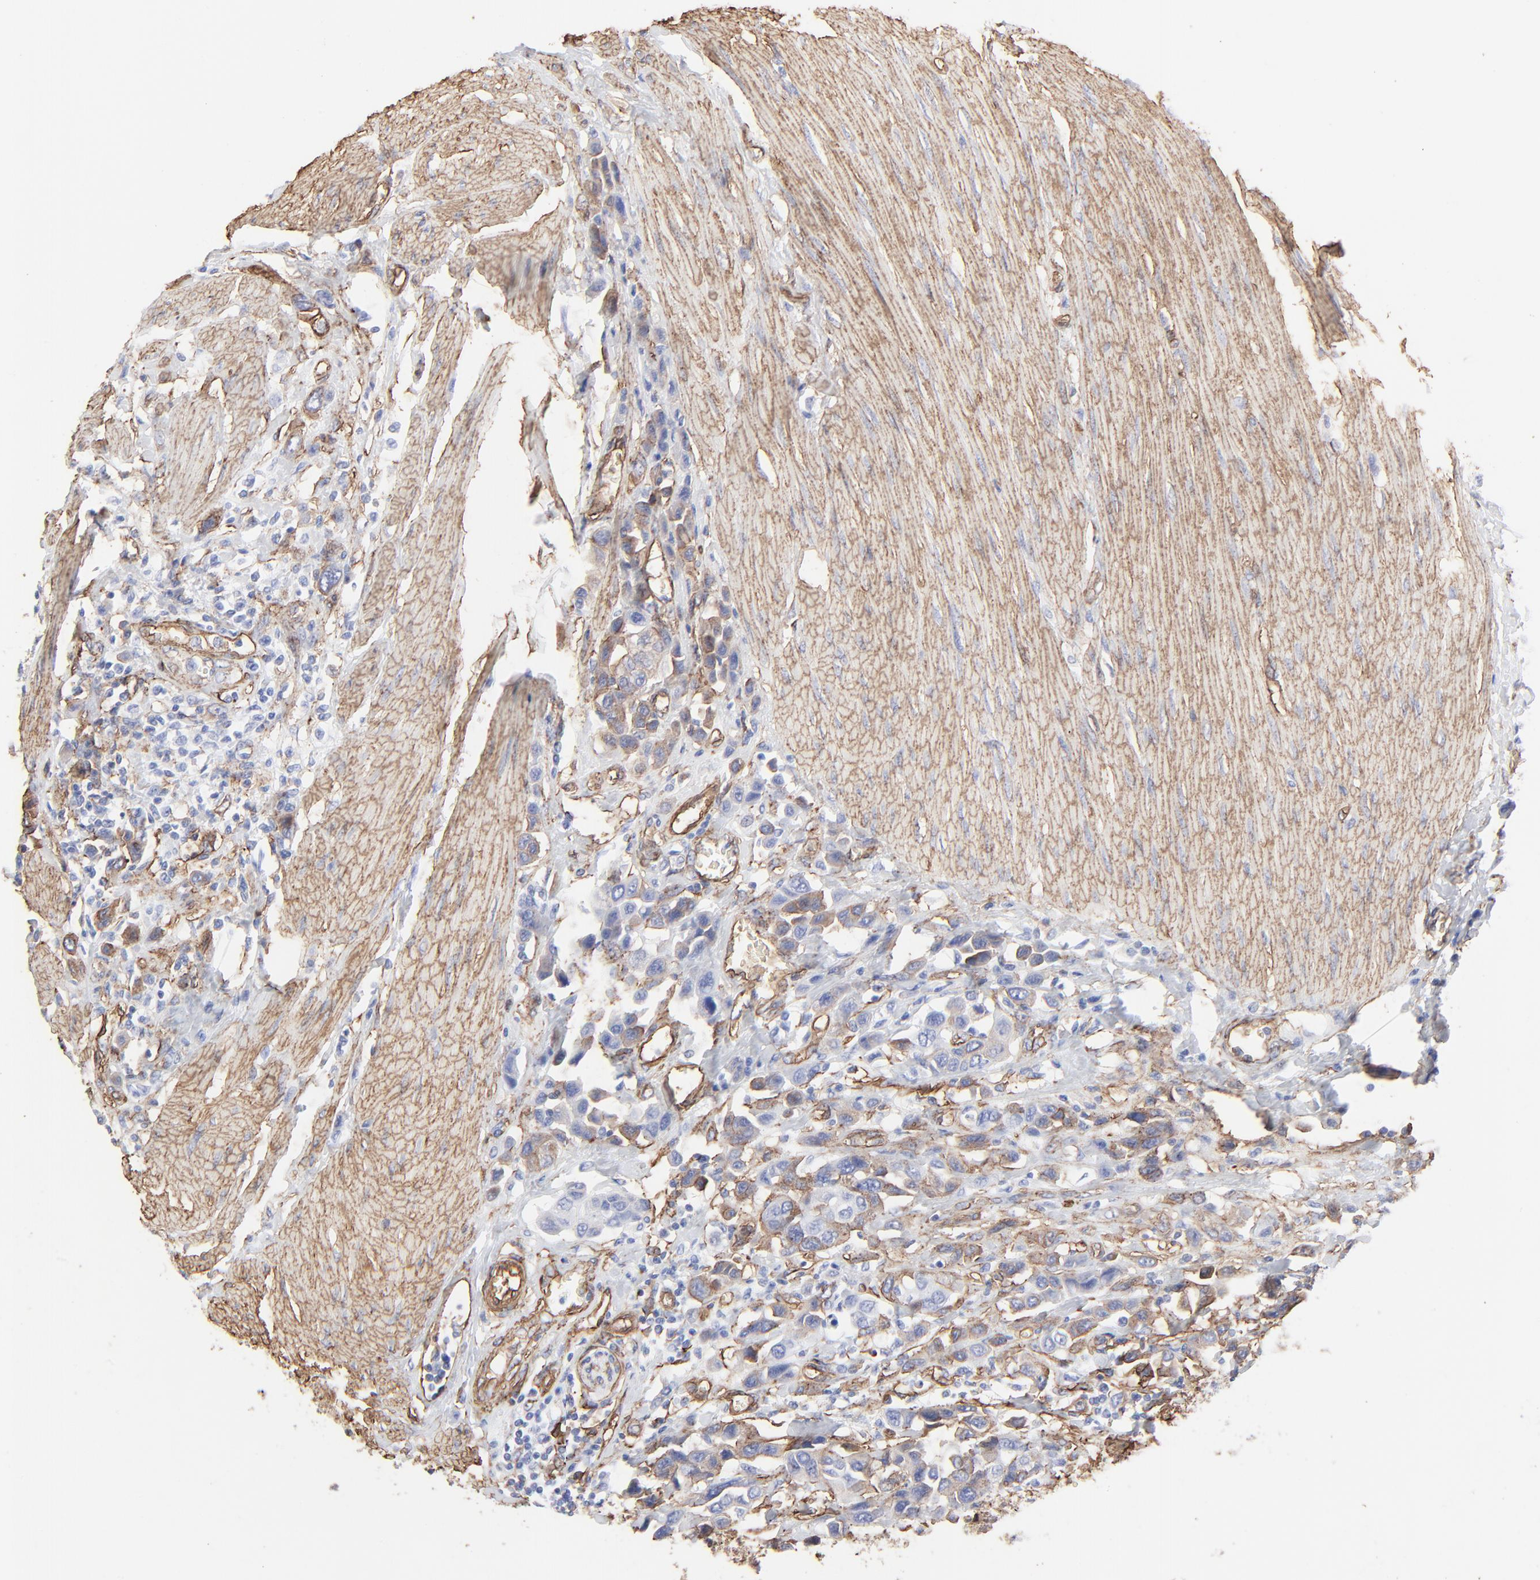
{"staining": {"intensity": "moderate", "quantity": "25%-75%", "location": "cytoplasmic/membranous"}, "tissue": "urothelial cancer", "cell_type": "Tumor cells", "image_type": "cancer", "snomed": [{"axis": "morphology", "description": "Urothelial carcinoma, High grade"}, {"axis": "topography", "description": "Urinary bladder"}], "caption": "IHC micrograph of human high-grade urothelial carcinoma stained for a protein (brown), which shows medium levels of moderate cytoplasmic/membranous staining in about 25%-75% of tumor cells.", "gene": "CAV1", "patient": {"sex": "male", "age": 50}}